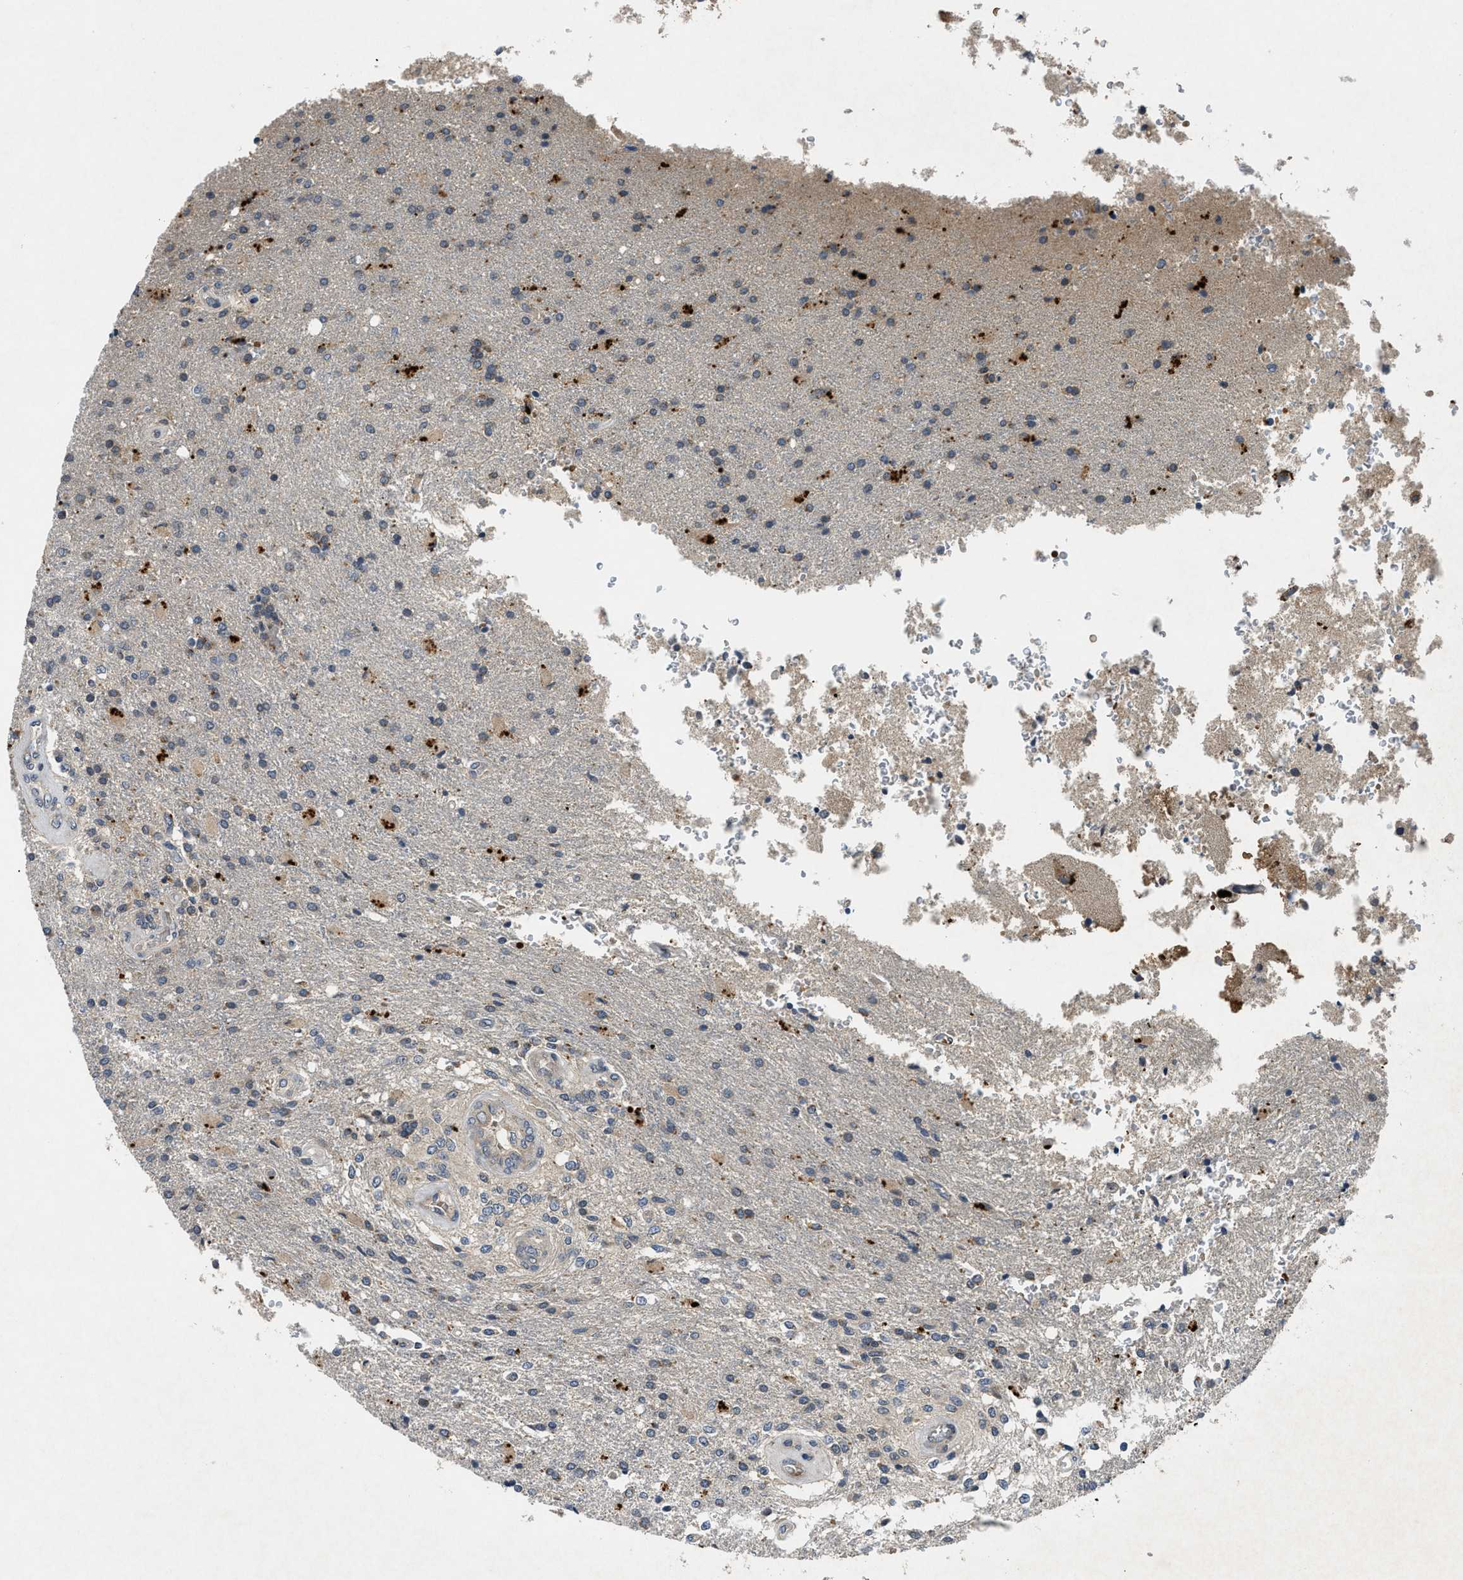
{"staining": {"intensity": "weak", "quantity": "<25%", "location": "cytoplasmic/membranous"}, "tissue": "glioma", "cell_type": "Tumor cells", "image_type": "cancer", "snomed": [{"axis": "morphology", "description": "Normal tissue, NOS"}, {"axis": "morphology", "description": "Glioma, malignant, High grade"}, {"axis": "topography", "description": "Cerebral cortex"}], "caption": "IHC image of neoplastic tissue: high-grade glioma (malignant) stained with DAB shows no significant protein positivity in tumor cells.", "gene": "PDE7A", "patient": {"sex": "male", "age": 77}}